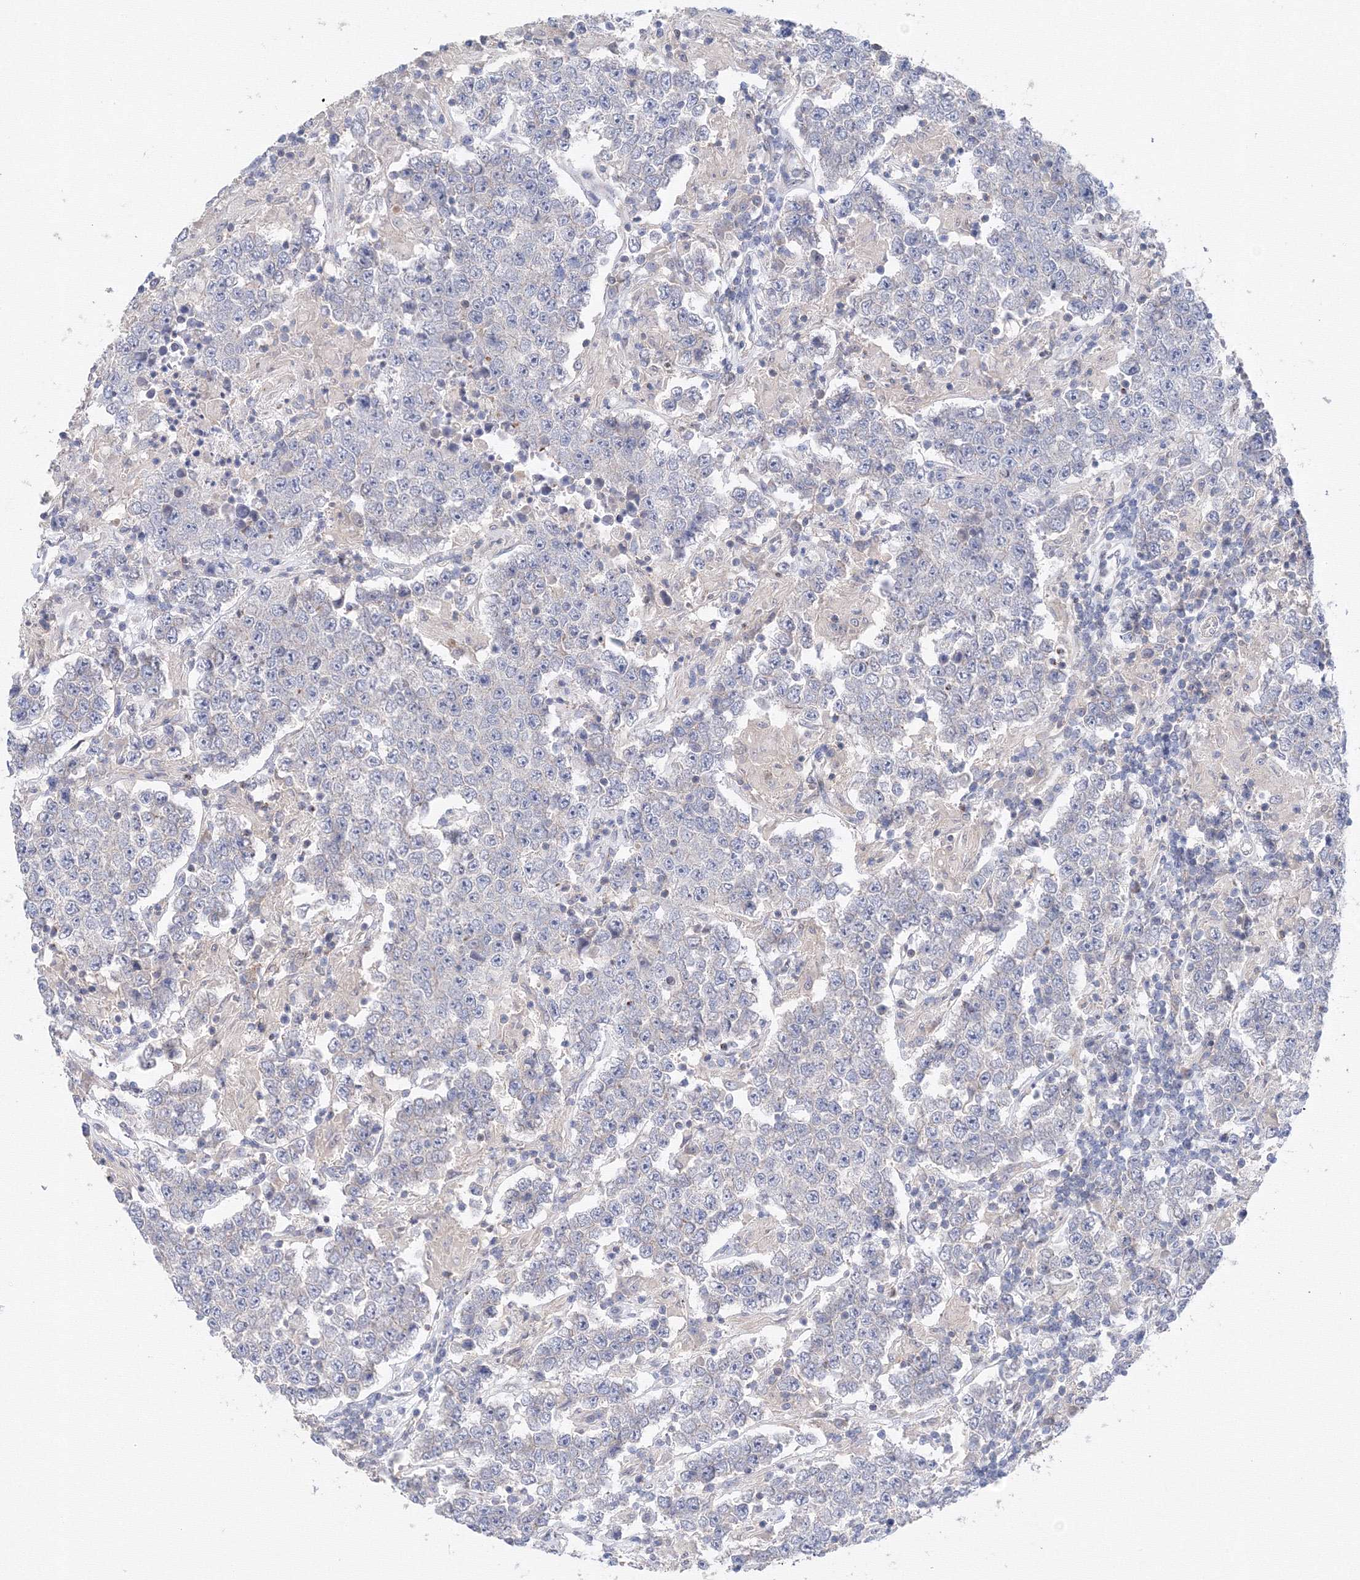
{"staining": {"intensity": "negative", "quantity": "none", "location": "none"}, "tissue": "testis cancer", "cell_type": "Tumor cells", "image_type": "cancer", "snomed": [{"axis": "morphology", "description": "Normal tissue, NOS"}, {"axis": "morphology", "description": "Urothelial carcinoma, High grade"}, {"axis": "morphology", "description": "Seminoma, NOS"}, {"axis": "morphology", "description": "Carcinoma, Embryonal, NOS"}, {"axis": "topography", "description": "Urinary bladder"}, {"axis": "topography", "description": "Testis"}], "caption": "Tumor cells show no significant protein positivity in testis cancer.", "gene": "DIS3L2", "patient": {"sex": "male", "age": 41}}